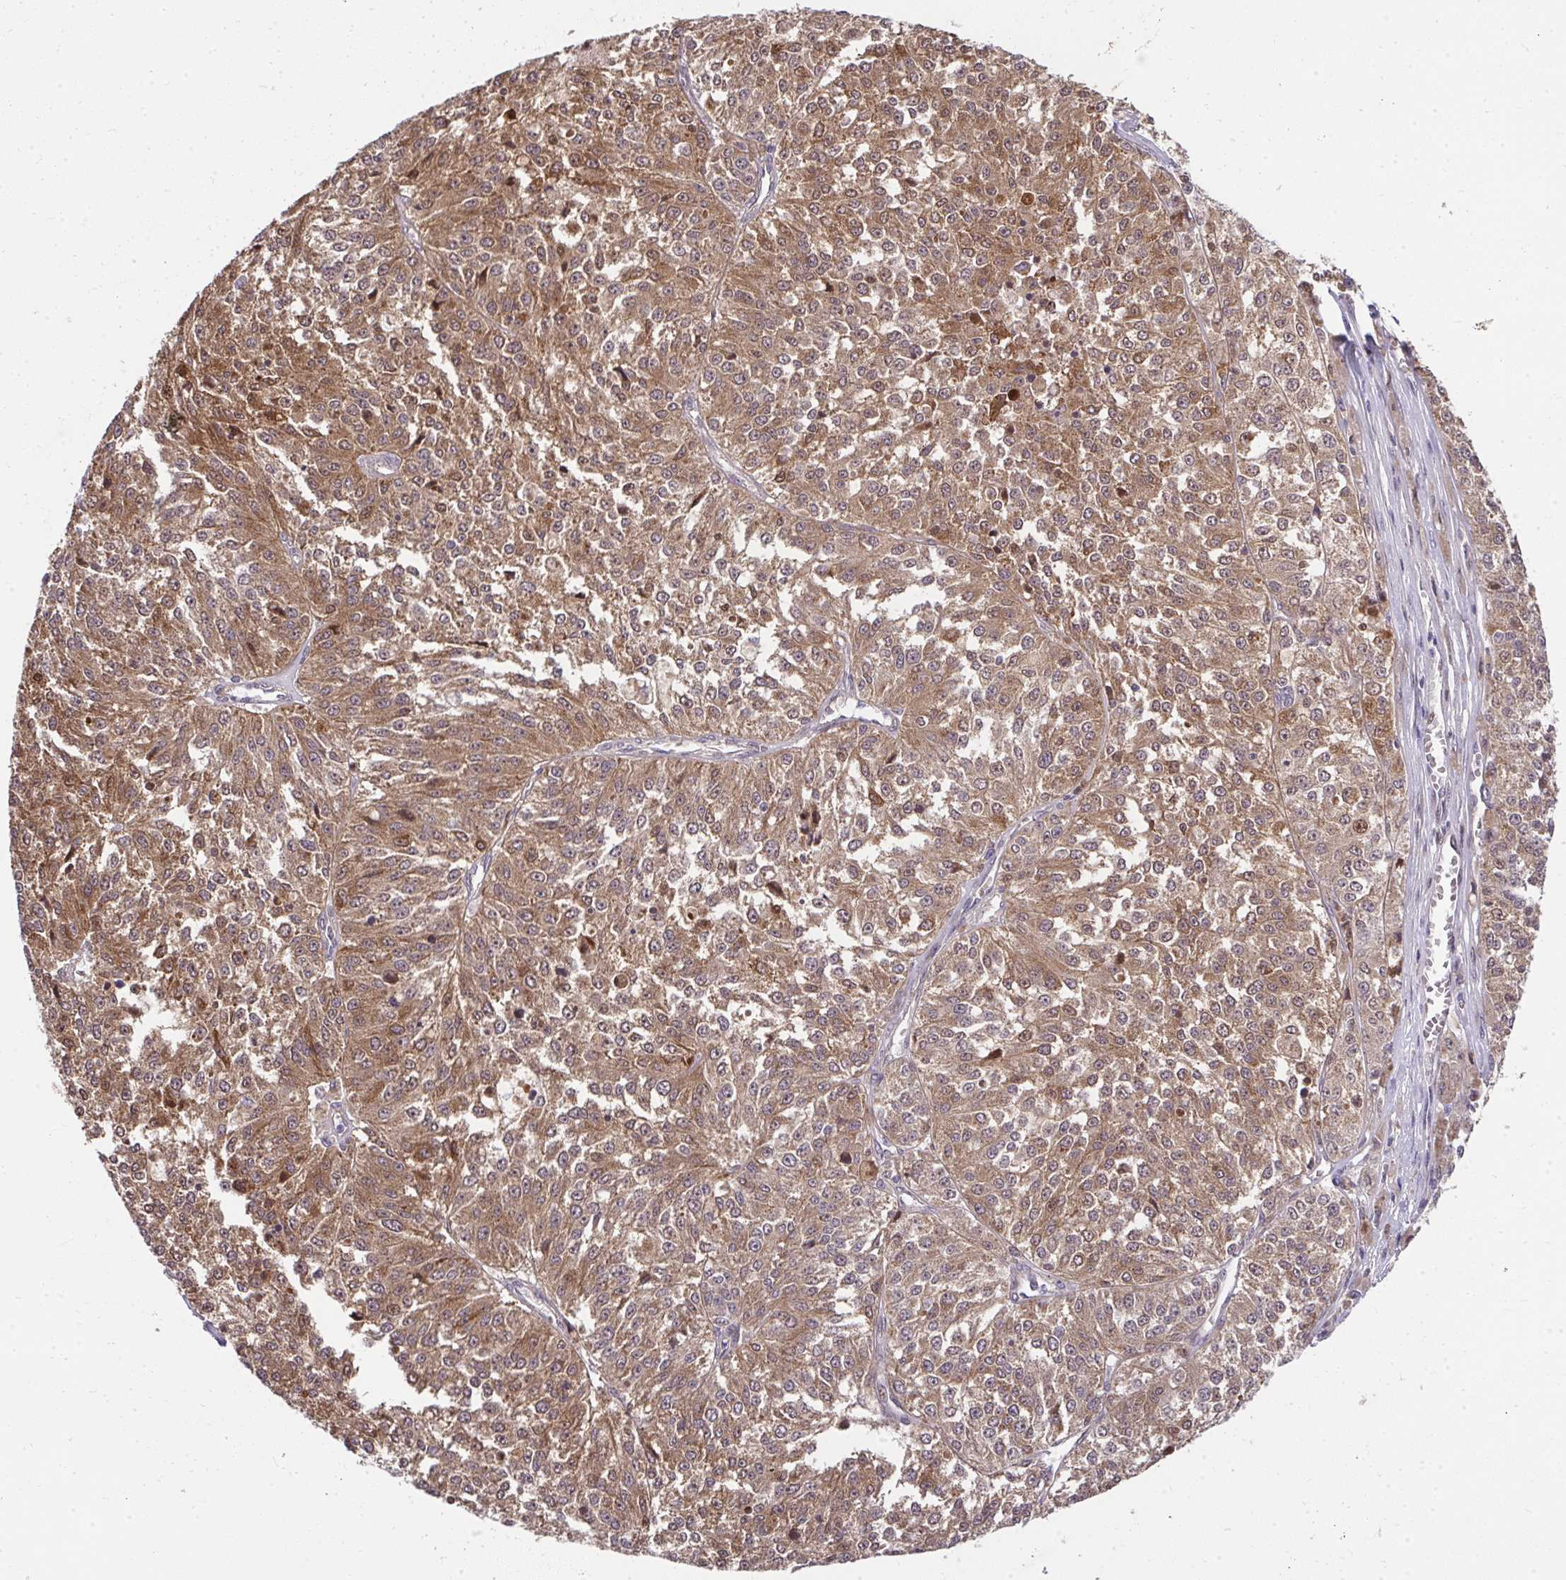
{"staining": {"intensity": "moderate", "quantity": ">75%", "location": "cytoplasmic/membranous,nuclear"}, "tissue": "melanoma", "cell_type": "Tumor cells", "image_type": "cancer", "snomed": [{"axis": "morphology", "description": "Malignant melanoma, Metastatic site"}, {"axis": "topography", "description": "Lymph node"}], "caption": "Moderate cytoplasmic/membranous and nuclear staining is present in approximately >75% of tumor cells in malignant melanoma (metastatic site).", "gene": "RDH14", "patient": {"sex": "female", "age": 64}}